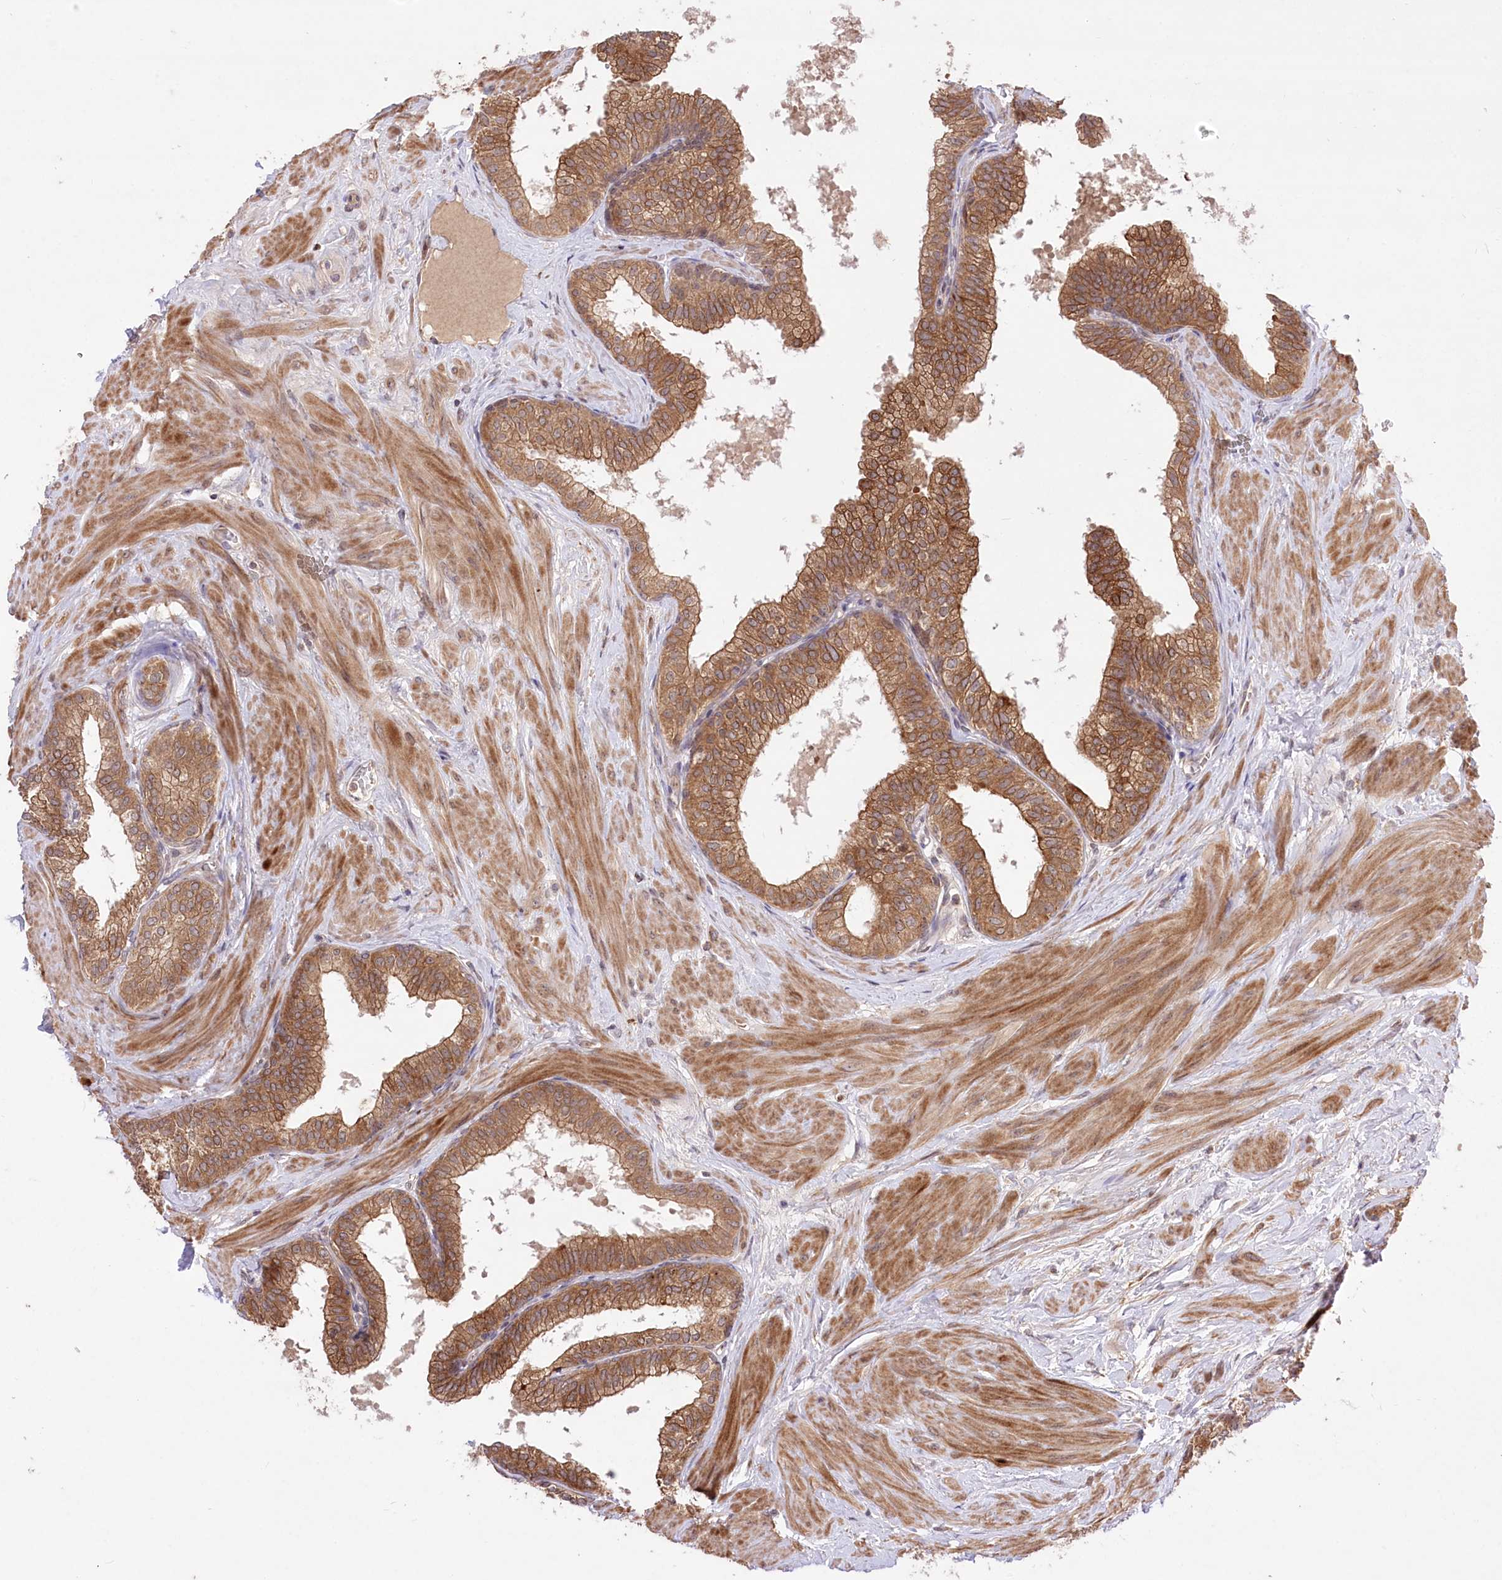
{"staining": {"intensity": "moderate", "quantity": ">75%", "location": "cytoplasmic/membranous"}, "tissue": "prostate", "cell_type": "Glandular cells", "image_type": "normal", "snomed": [{"axis": "morphology", "description": "Normal tissue, NOS"}, {"axis": "topography", "description": "Prostate"}], "caption": "Benign prostate was stained to show a protein in brown. There is medium levels of moderate cytoplasmic/membranous expression in approximately >75% of glandular cells. Immunohistochemistry stains the protein in brown and the nuclei are stained blue.", "gene": "HELT", "patient": {"sex": "male", "age": 60}}